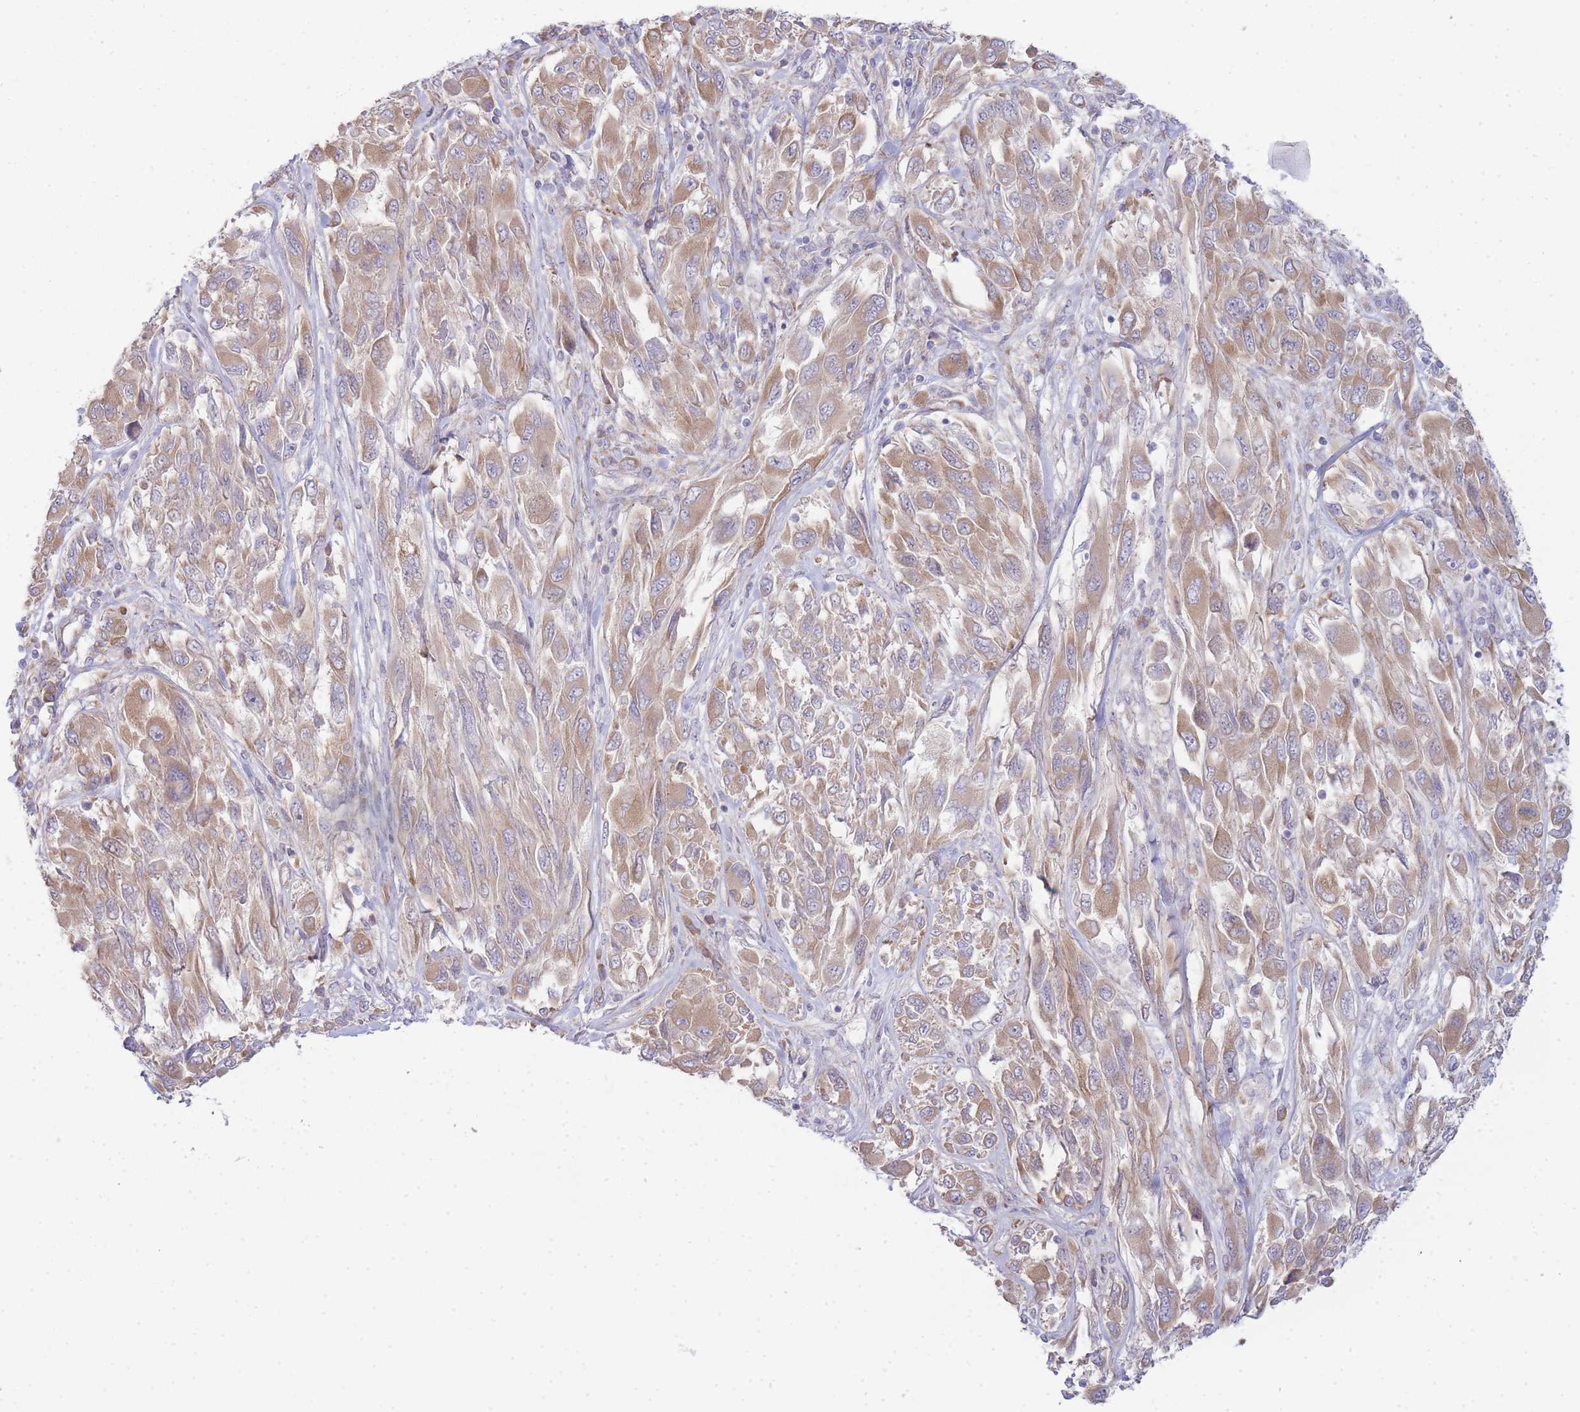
{"staining": {"intensity": "moderate", "quantity": ">75%", "location": "cytoplasmic/membranous"}, "tissue": "melanoma", "cell_type": "Tumor cells", "image_type": "cancer", "snomed": [{"axis": "morphology", "description": "Malignant melanoma, NOS"}, {"axis": "topography", "description": "Skin"}], "caption": "Tumor cells demonstrate medium levels of moderate cytoplasmic/membranous expression in approximately >75% of cells in melanoma.", "gene": "OR5L2", "patient": {"sex": "female", "age": 91}}